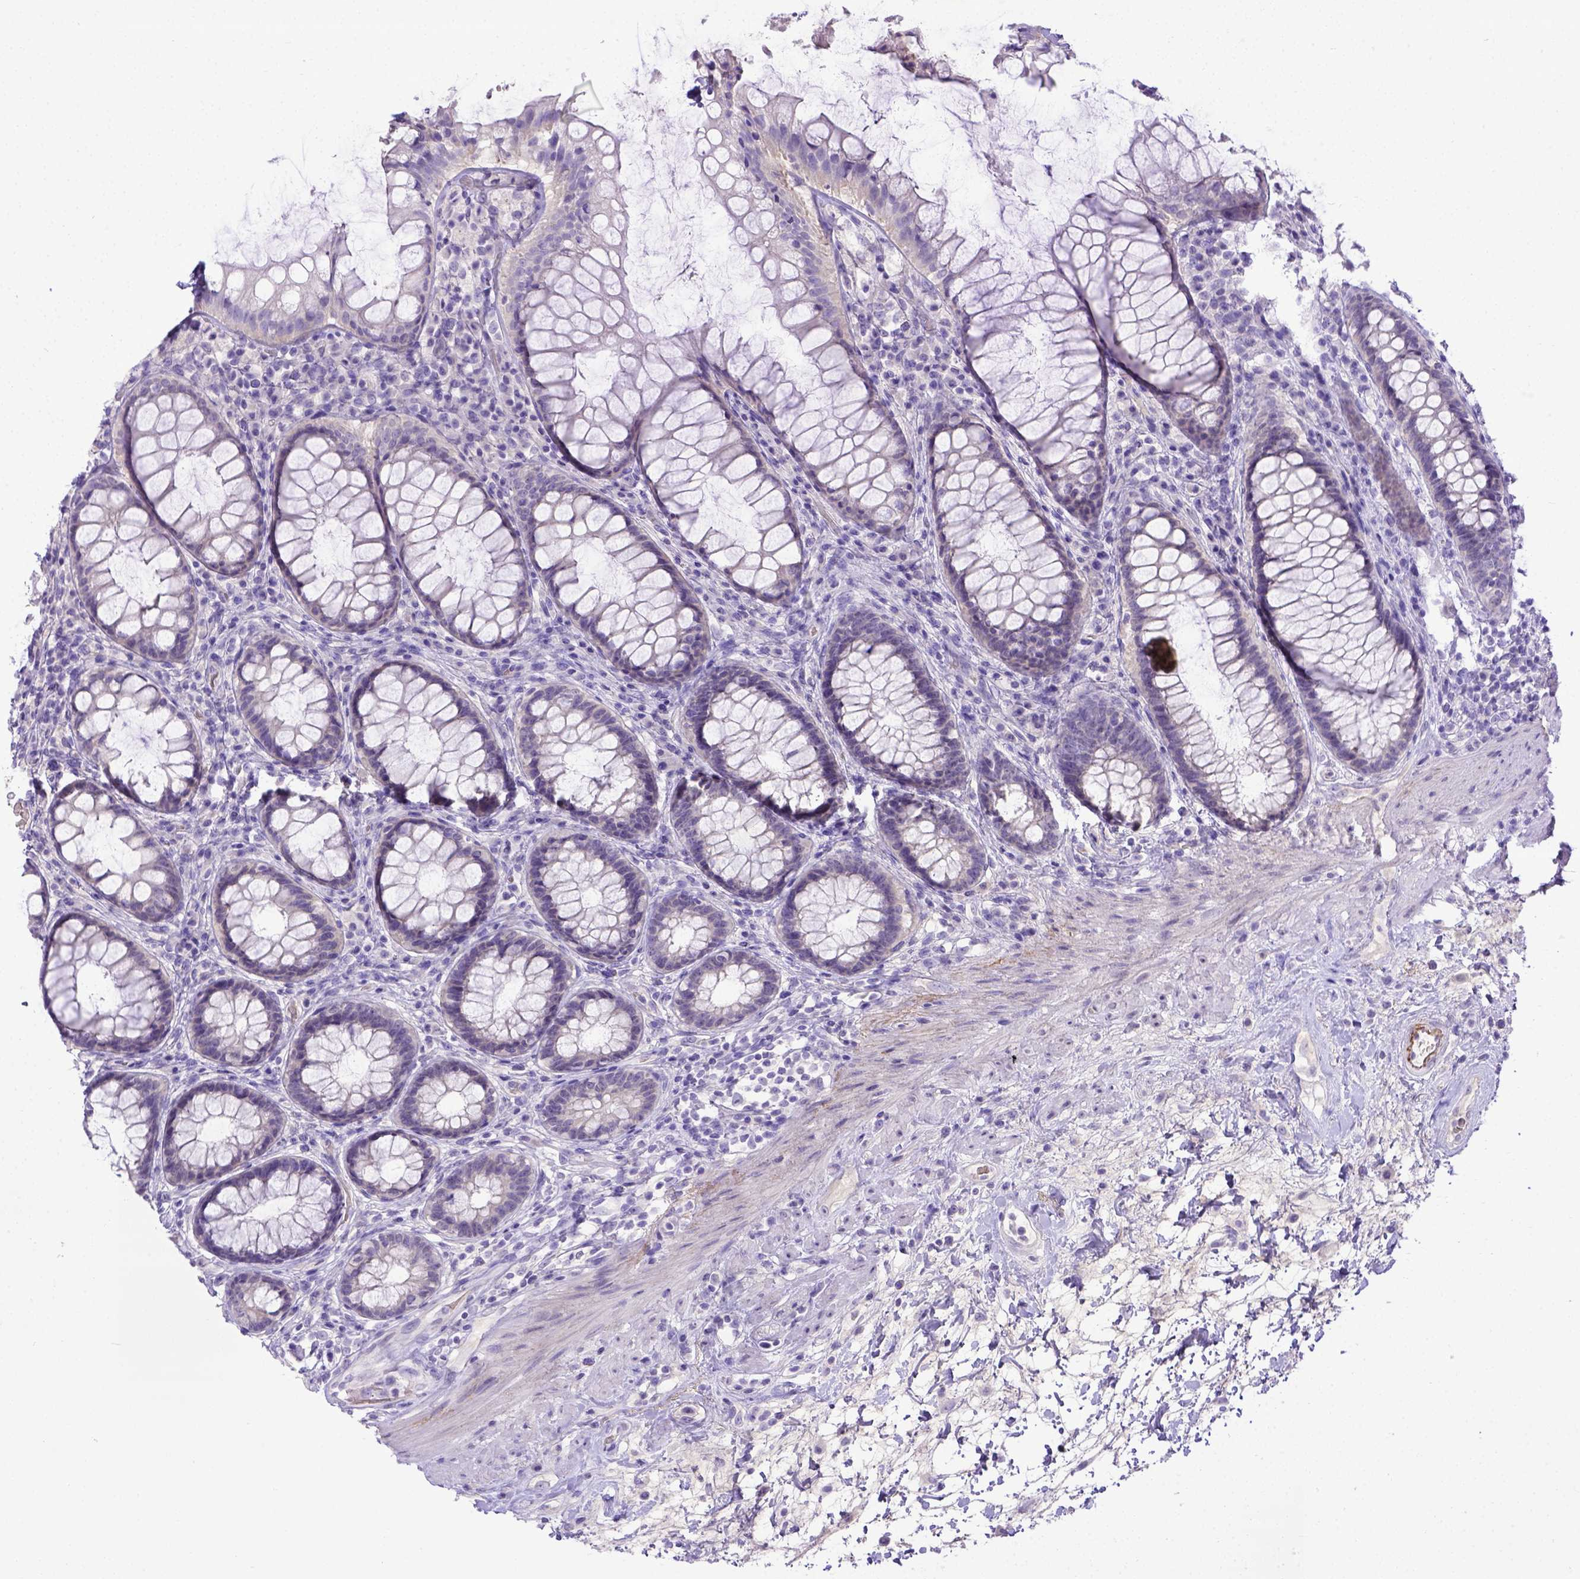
{"staining": {"intensity": "negative", "quantity": "none", "location": "none"}, "tissue": "rectum", "cell_type": "Glandular cells", "image_type": "normal", "snomed": [{"axis": "morphology", "description": "Normal tissue, NOS"}, {"axis": "topography", "description": "Rectum"}], "caption": "DAB (3,3'-diaminobenzidine) immunohistochemical staining of unremarkable rectum reveals no significant expression in glandular cells.", "gene": "BTN1A1", "patient": {"sex": "male", "age": 72}}